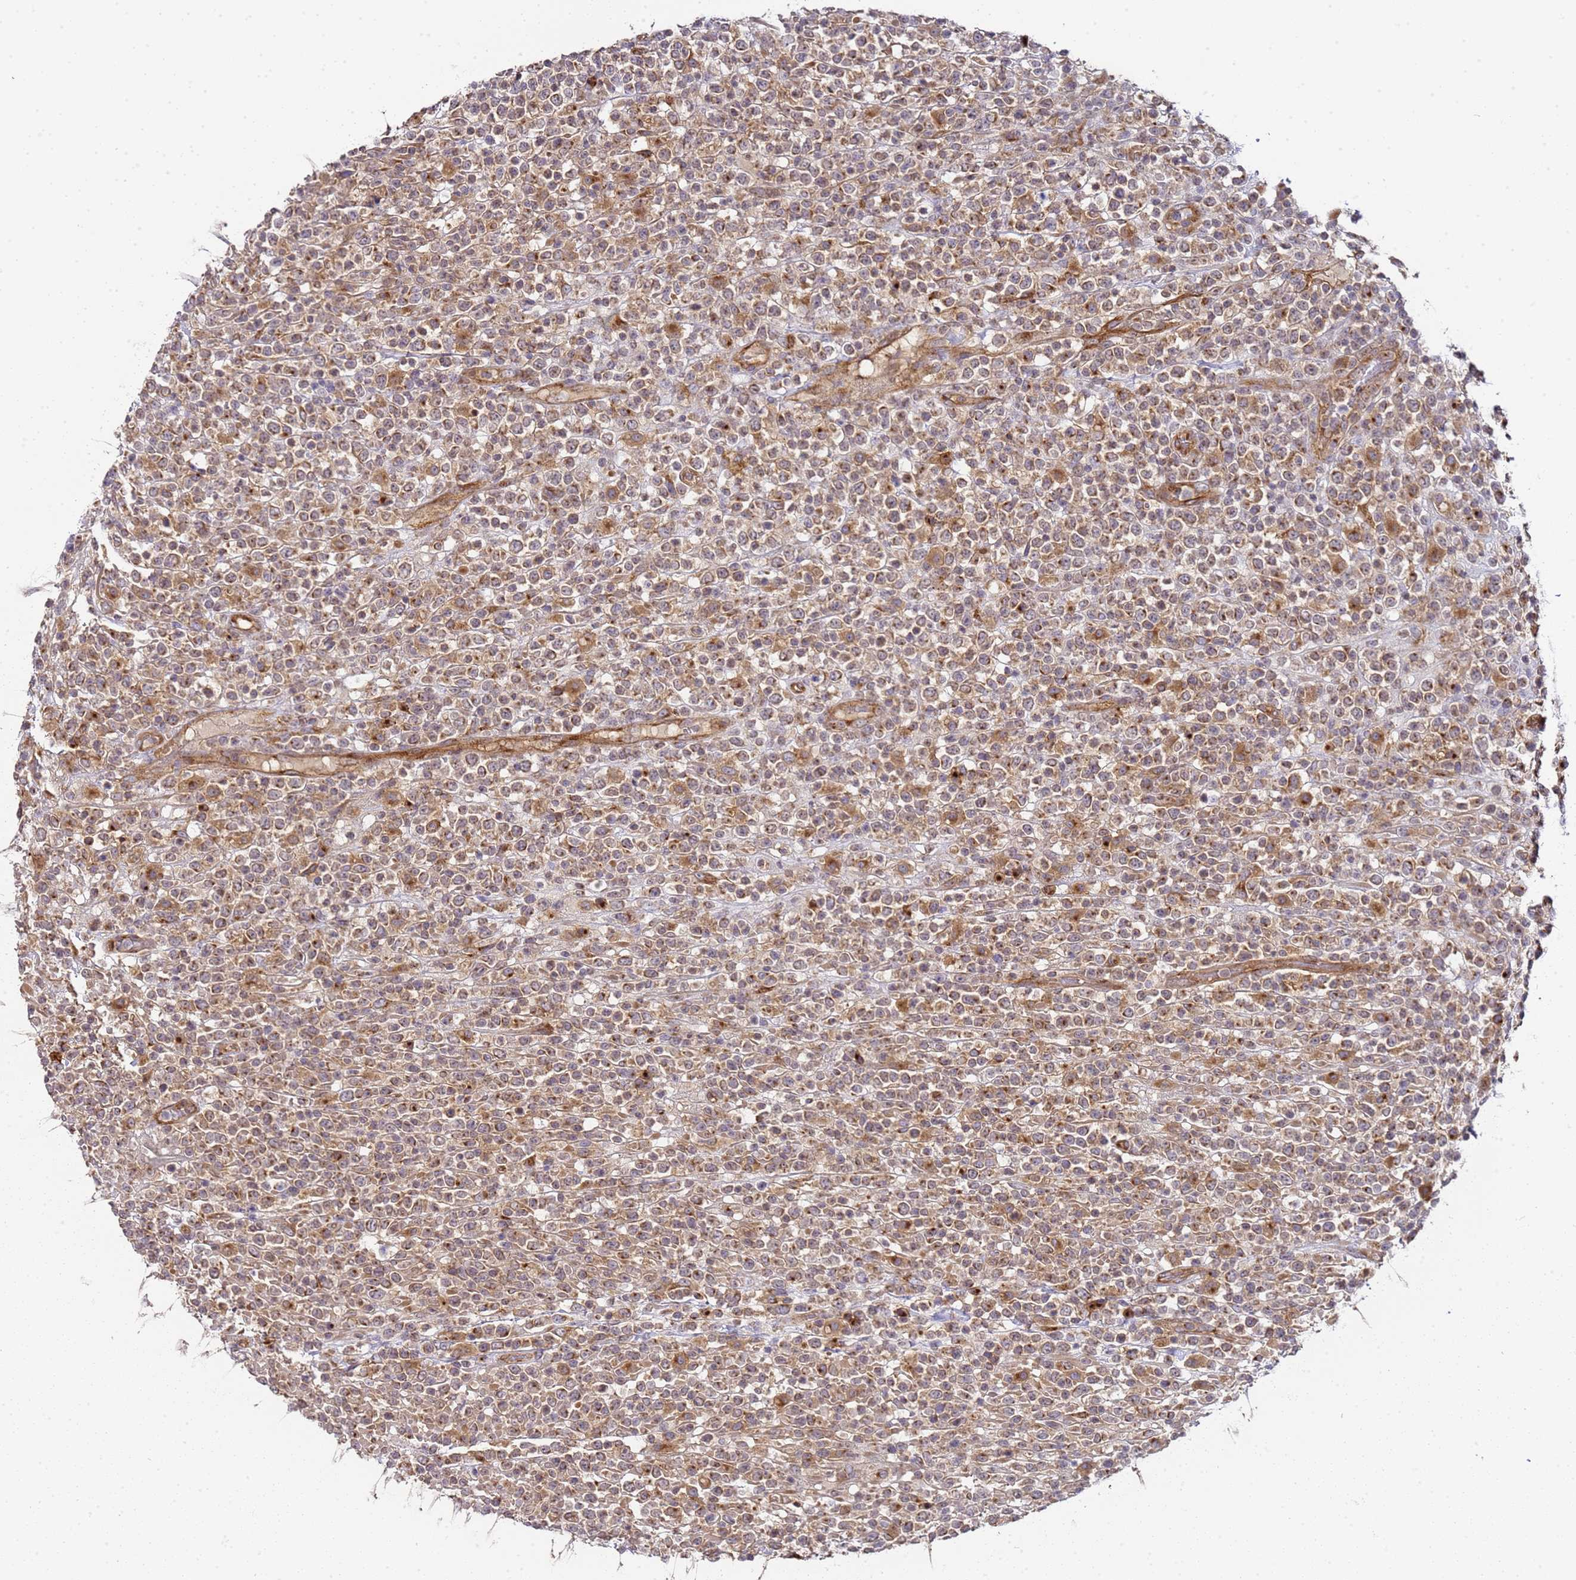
{"staining": {"intensity": "moderate", "quantity": "<25%", "location": "cytoplasmic/membranous"}, "tissue": "lymphoma", "cell_type": "Tumor cells", "image_type": "cancer", "snomed": [{"axis": "morphology", "description": "Malignant lymphoma, non-Hodgkin's type, High grade"}, {"axis": "topography", "description": "Colon"}], "caption": "Immunohistochemistry of lymphoma shows low levels of moderate cytoplasmic/membranous expression in about <25% of tumor cells. Immunohistochemistry stains the protein of interest in brown and the nuclei are stained blue.", "gene": "MRPL49", "patient": {"sex": "female", "age": 53}}